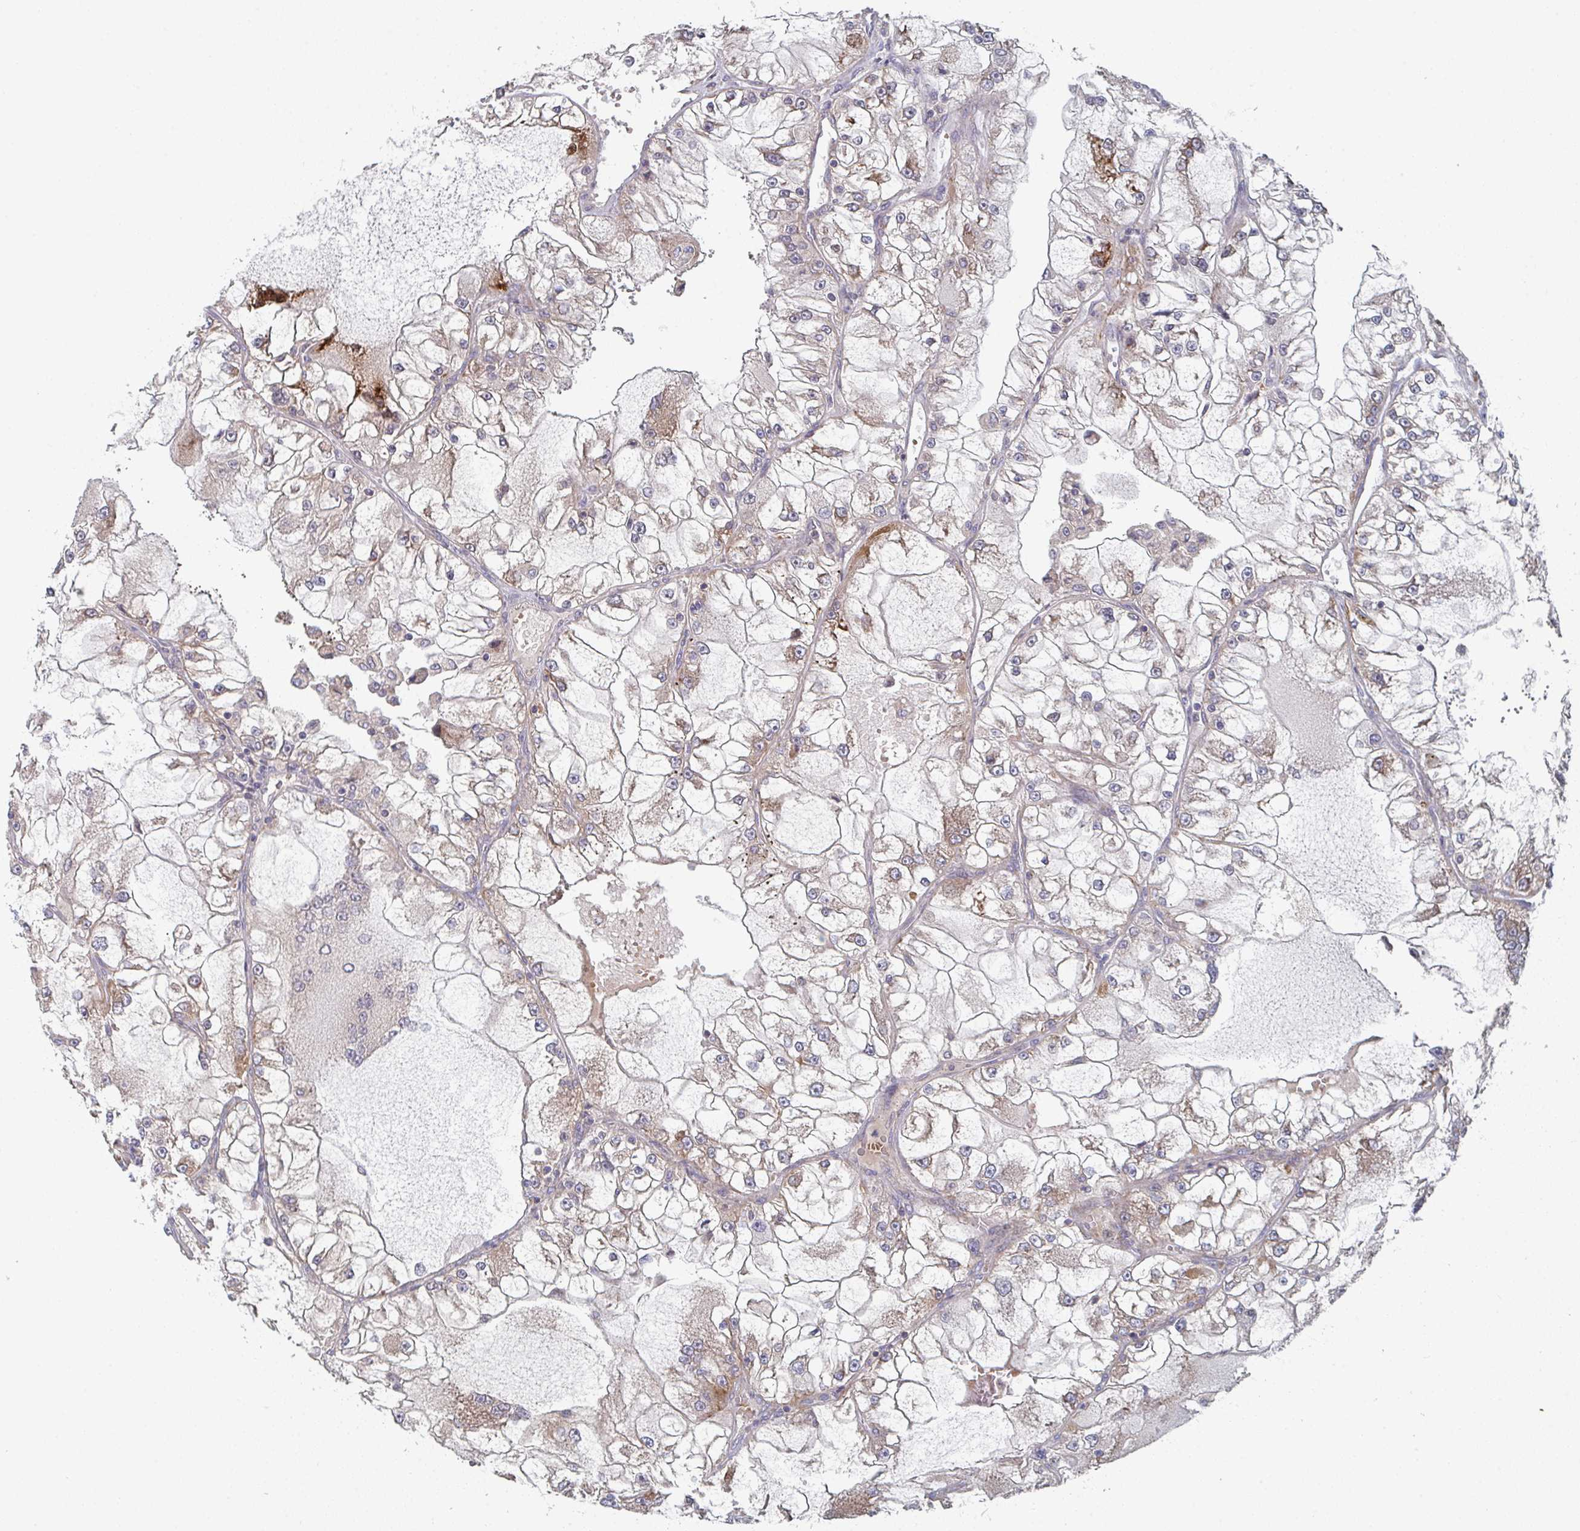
{"staining": {"intensity": "moderate", "quantity": "<25%", "location": "cytoplasmic/membranous"}, "tissue": "renal cancer", "cell_type": "Tumor cells", "image_type": "cancer", "snomed": [{"axis": "morphology", "description": "Adenocarcinoma, NOS"}, {"axis": "topography", "description": "Kidney"}], "caption": "Immunohistochemistry photomicrograph of neoplastic tissue: human renal cancer (adenocarcinoma) stained using immunohistochemistry shows low levels of moderate protein expression localized specifically in the cytoplasmic/membranous of tumor cells, appearing as a cytoplasmic/membranous brown color.", "gene": "ELOVL1", "patient": {"sex": "female", "age": 72}}